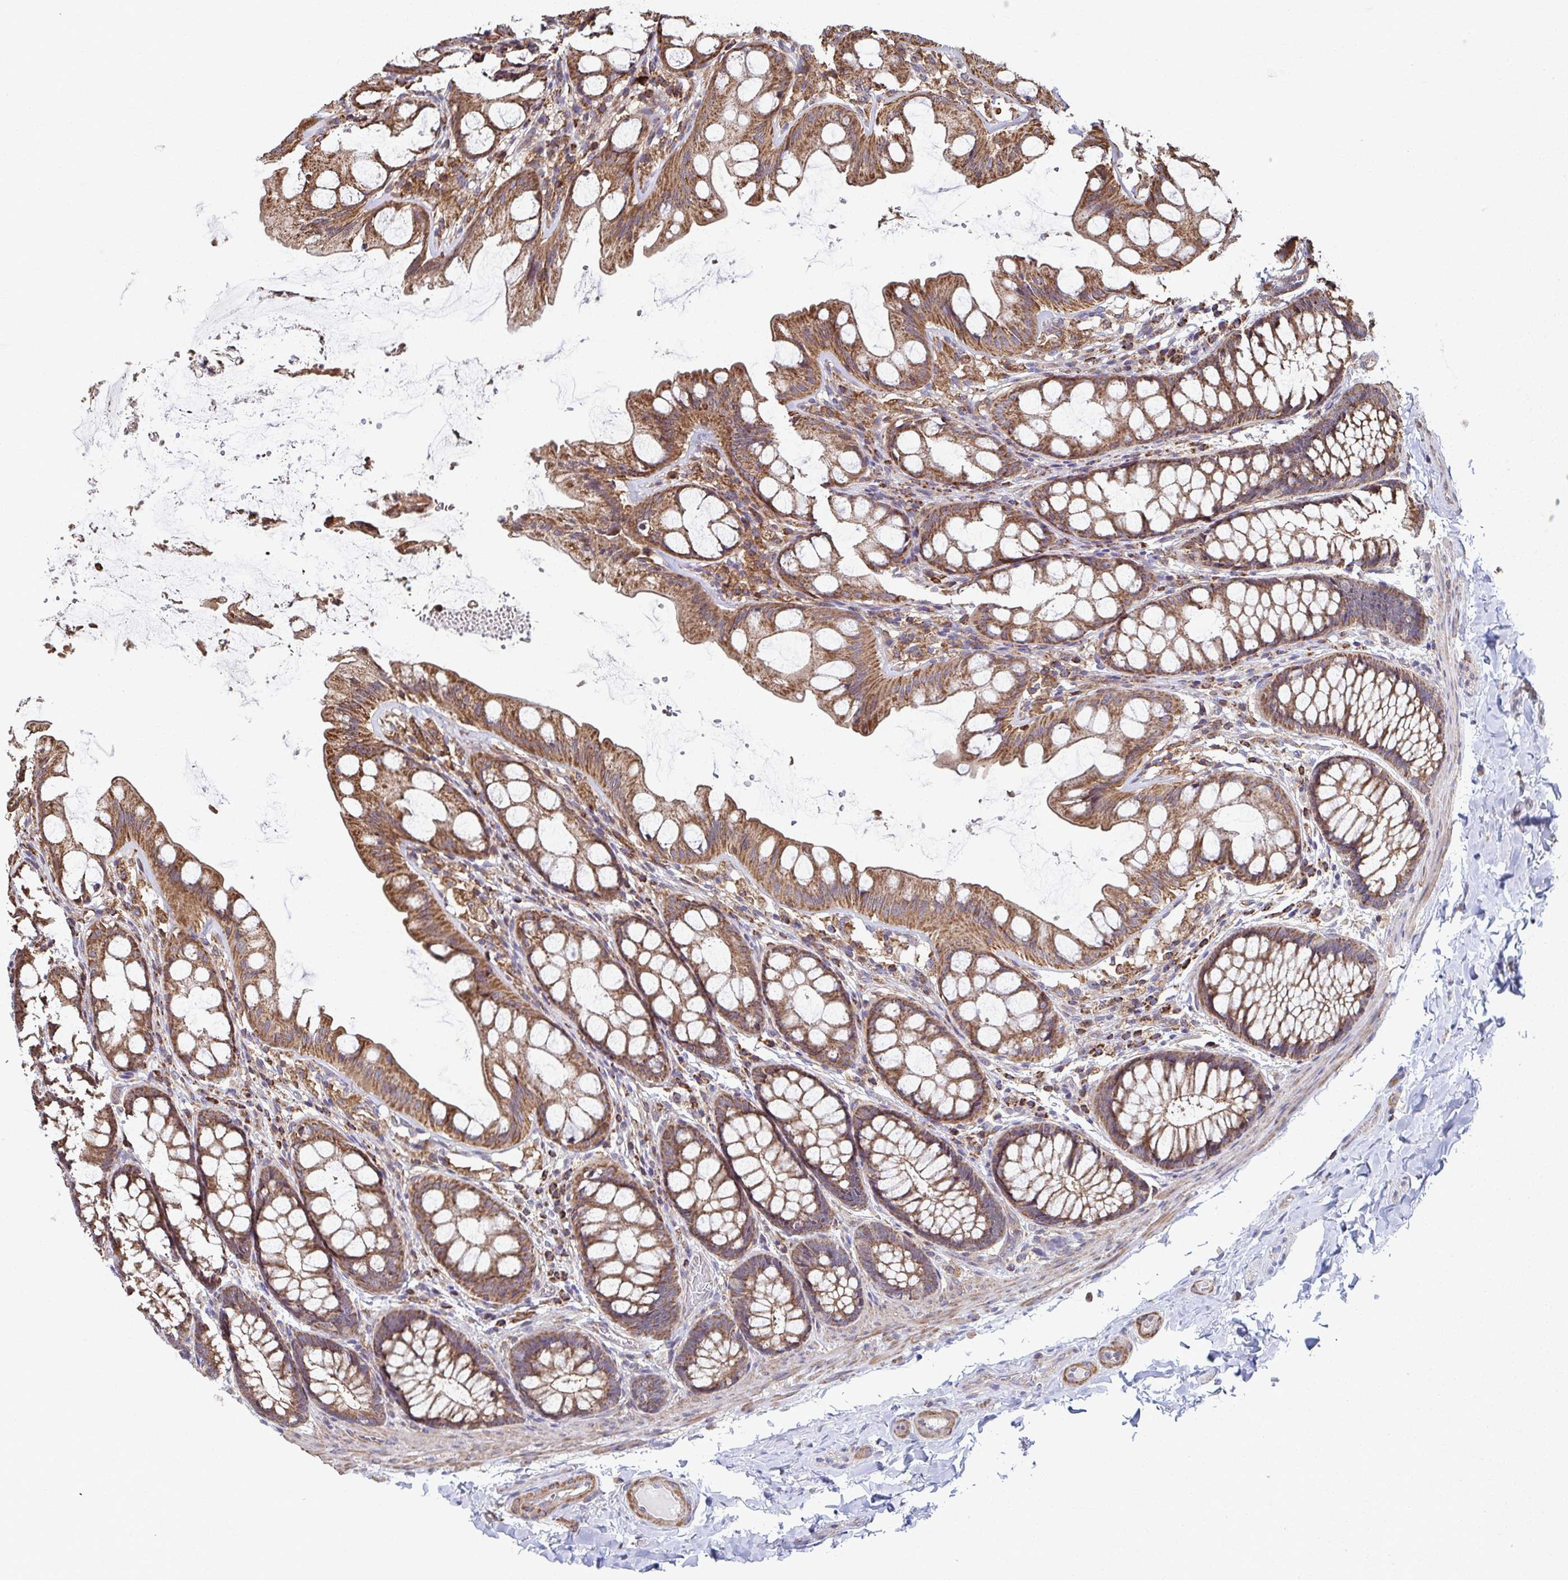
{"staining": {"intensity": "moderate", "quantity": ">75%", "location": "cytoplasmic/membranous"}, "tissue": "colon", "cell_type": "Endothelial cells", "image_type": "normal", "snomed": [{"axis": "morphology", "description": "Normal tissue, NOS"}, {"axis": "topography", "description": "Colon"}], "caption": "Immunohistochemistry histopathology image of unremarkable colon stained for a protein (brown), which shows medium levels of moderate cytoplasmic/membranous staining in about >75% of endothelial cells.", "gene": "KLHL34", "patient": {"sex": "male", "age": 47}}